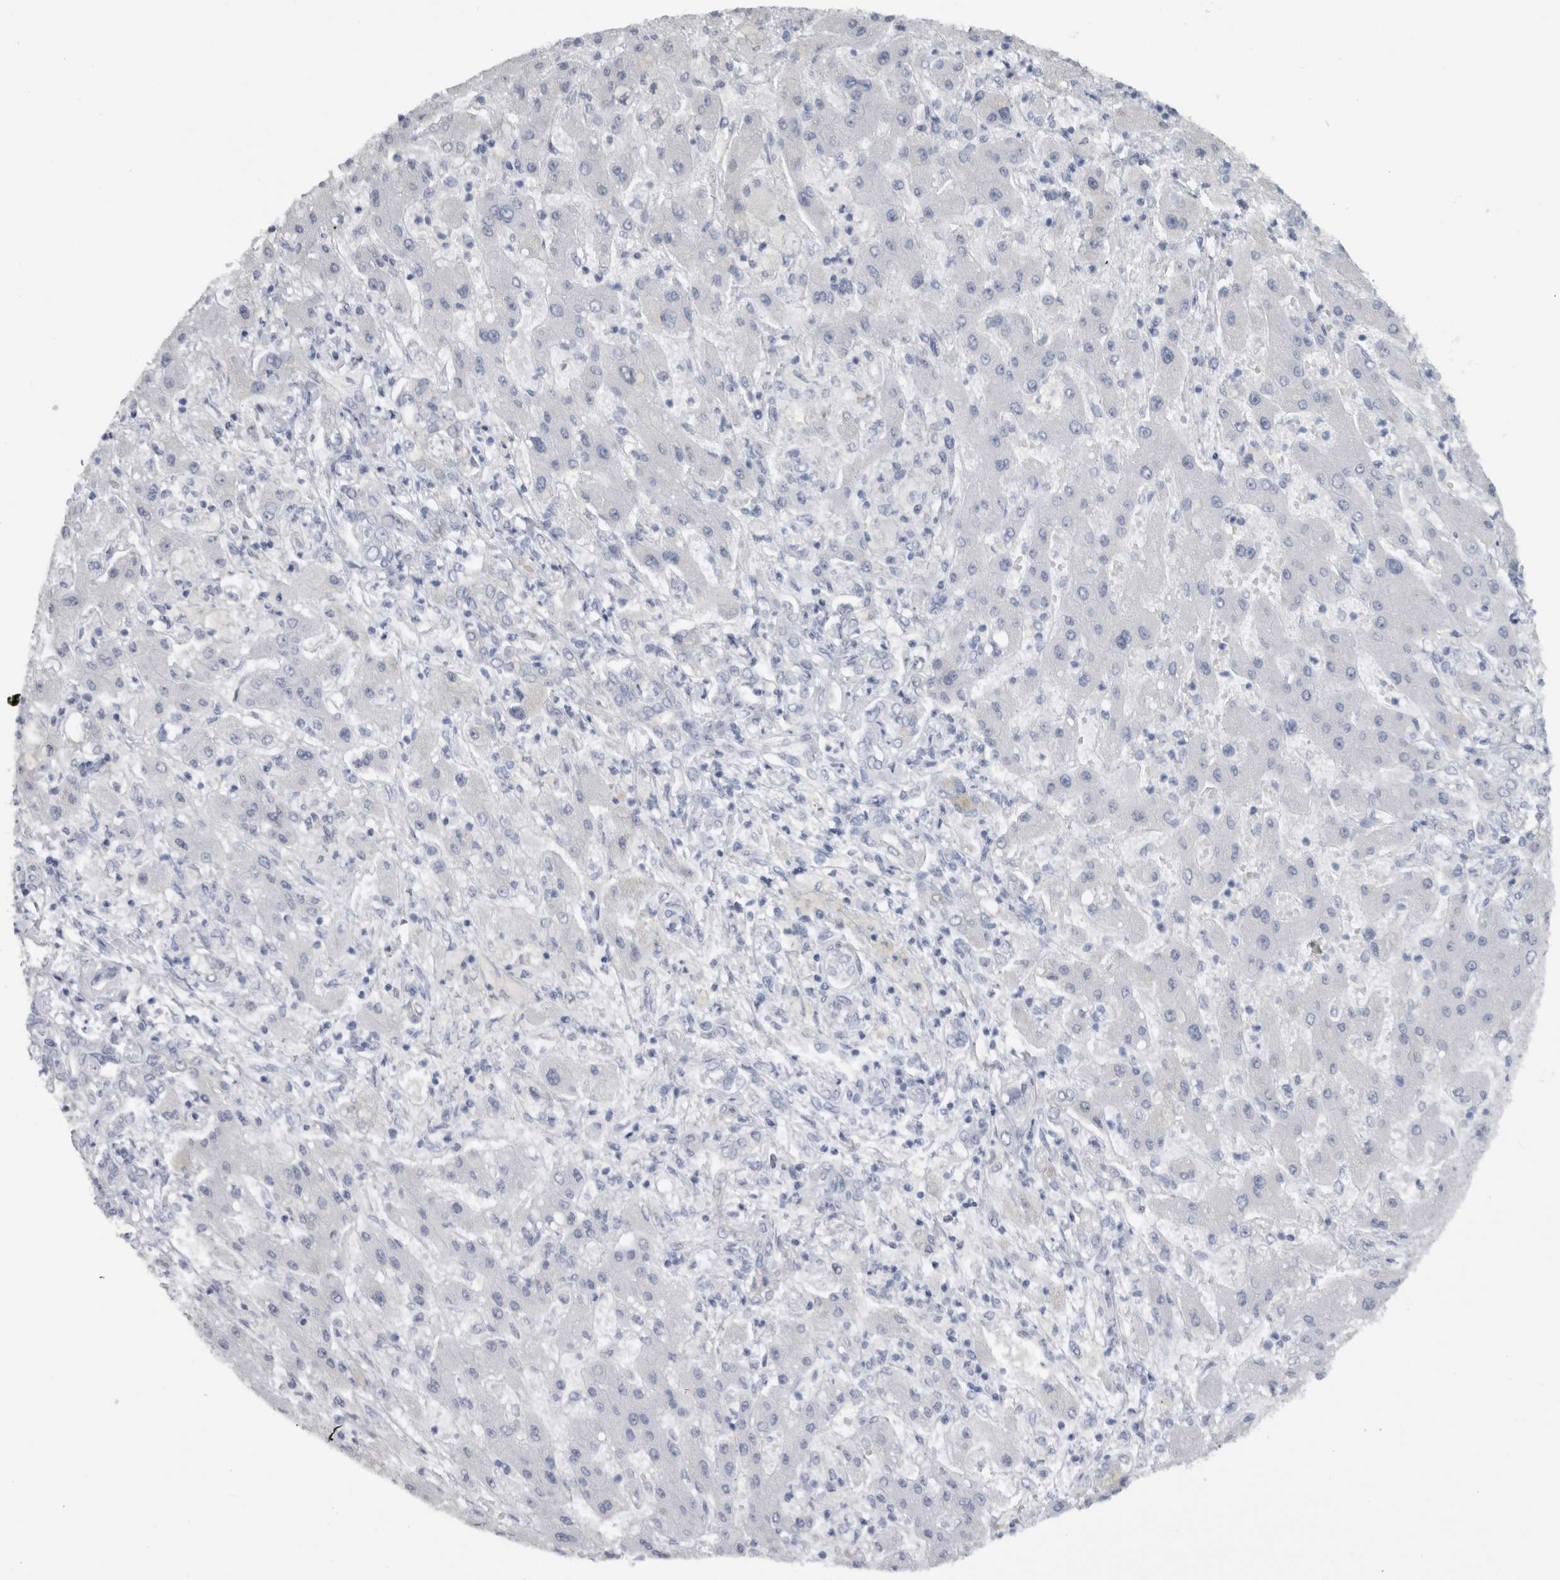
{"staining": {"intensity": "negative", "quantity": "none", "location": "none"}, "tissue": "liver cancer", "cell_type": "Tumor cells", "image_type": "cancer", "snomed": [{"axis": "morphology", "description": "Cholangiocarcinoma"}, {"axis": "topography", "description": "Liver"}], "caption": "This is an immunohistochemistry (IHC) photomicrograph of human liver cholangiocarcinoma. There is no positivity in tumor cells.", "gene": "MSMB", "patient": {"sex": "male", "age": 50}}